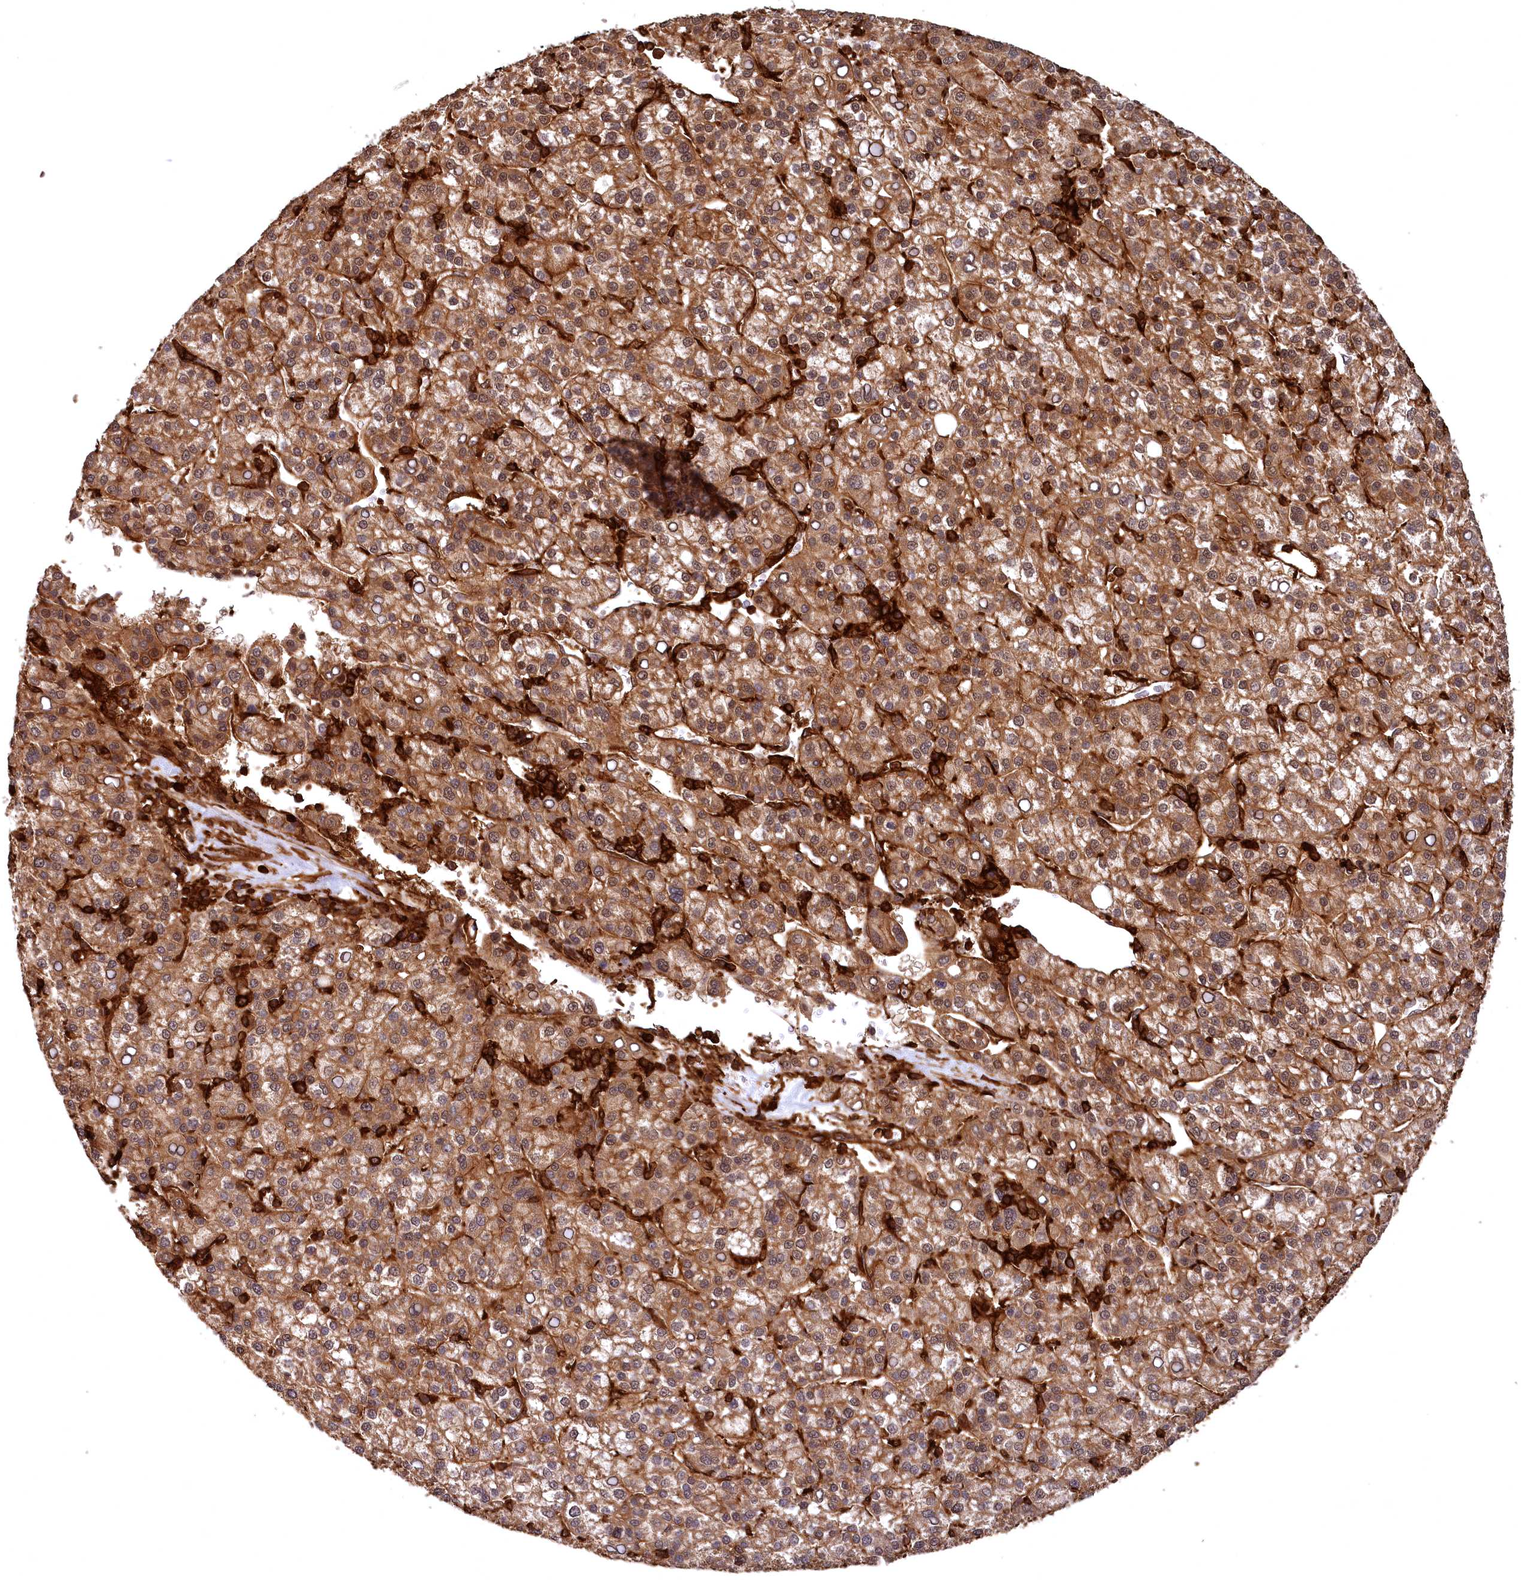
{"staining": {"intensity": "moderate", "quantity": ">75%", "location": "cytoplasmic/membranous"}, "tissue": "liver cancer", "cell_type": "Tumor cells", "image_type": "cancer", "snomed": [{"axis": "morphology", "description": "Carcinoma, Hepatocellular, NOS"}, {"axis": "topography", "description": "Liver"}], "caption": "Liver cancer (hepatocellular carcinoma) stained with IHC exhibits moderate cytoplasmic/membranous positivity in about >75% of tumor cells.", "gene": "STUB1", "patient": {"sex": "female", "age": 58}}